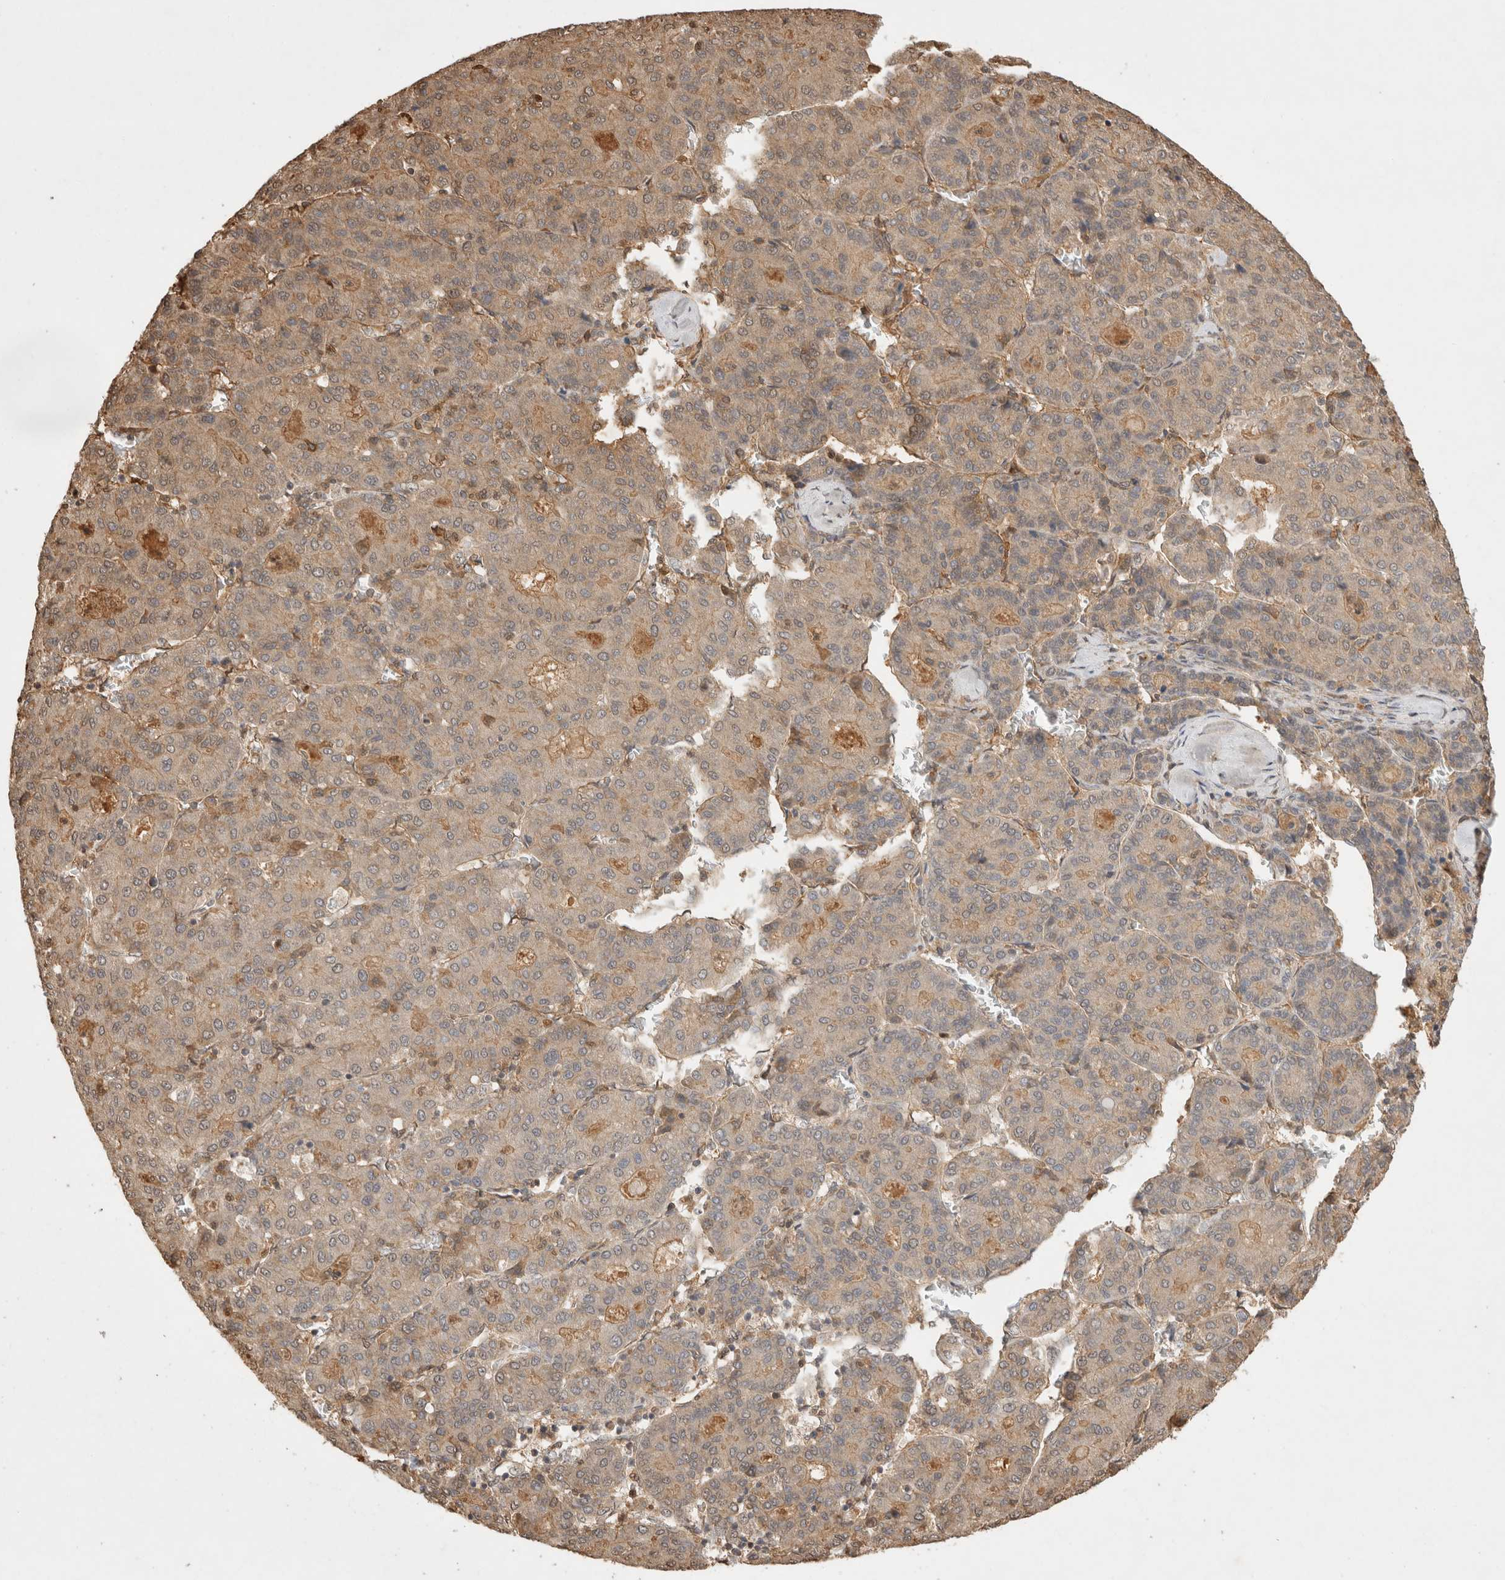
{"staining": {"intensity": "weak", "quantity": ">75%", "location": "cytoplasmic/membranous"}, "tissue": "liver cancer", "cell_type": "Tumor cells", "image_type": "cancer", "snomed": [{"axis": "morphology", "description": "Carcinoma, Hepatocellular, NOS"}, {"axis": "topography", "description": "Liver"}], "caption": "Immunohistochemical staining of human liver cancer exhibits low levels of weak cytoplasmic/membranous protein positivity in approximately >75% of tumor cells.", "gene": "PRMT3", "patient": {"sex": "male", "age": 65}}